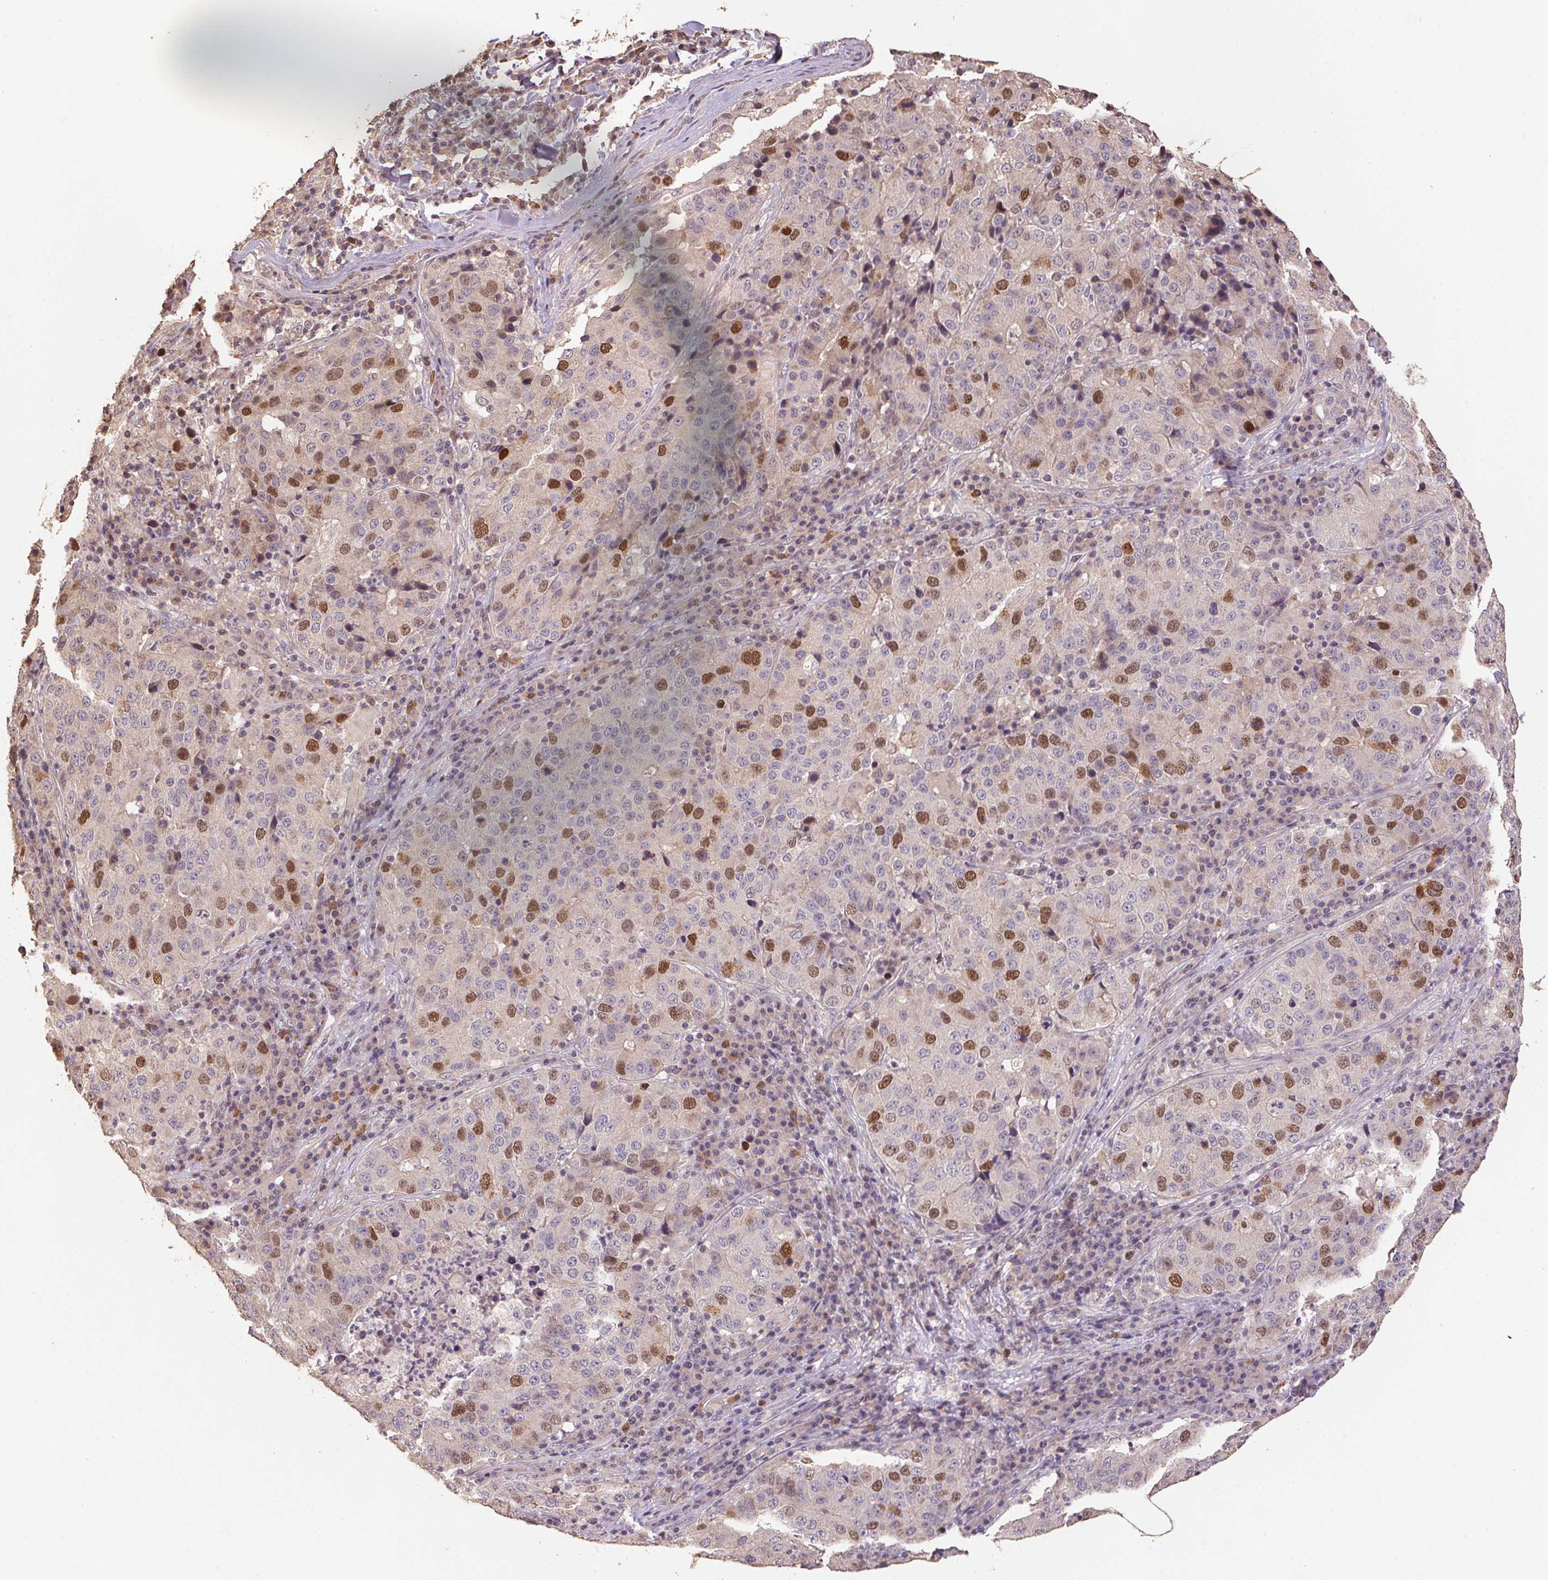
{"staining": {"intensity": "moderate", "quantity": "<25%", "location": "nuclear"}, "tissue": "stomach cancer", "cell_type": "Tumor cells", "image_type": "cancer", "snomed": [{"axis": "morphology", "description": "Adenocarcinoma, NOS"}, {"axis": "topography", "description": "Stomach"}], "caption": "Immunohistochemistry histopathology image of neoplastic tissue: human stomach cancer stained using immunohistochemistry reveals low levels of moderate protein expression localized specifically in the nuclear of tumor cells, appearing as a nuclear brown color.", "gene": "CENPF", "patient": {"sex": "male", "age": 71}}